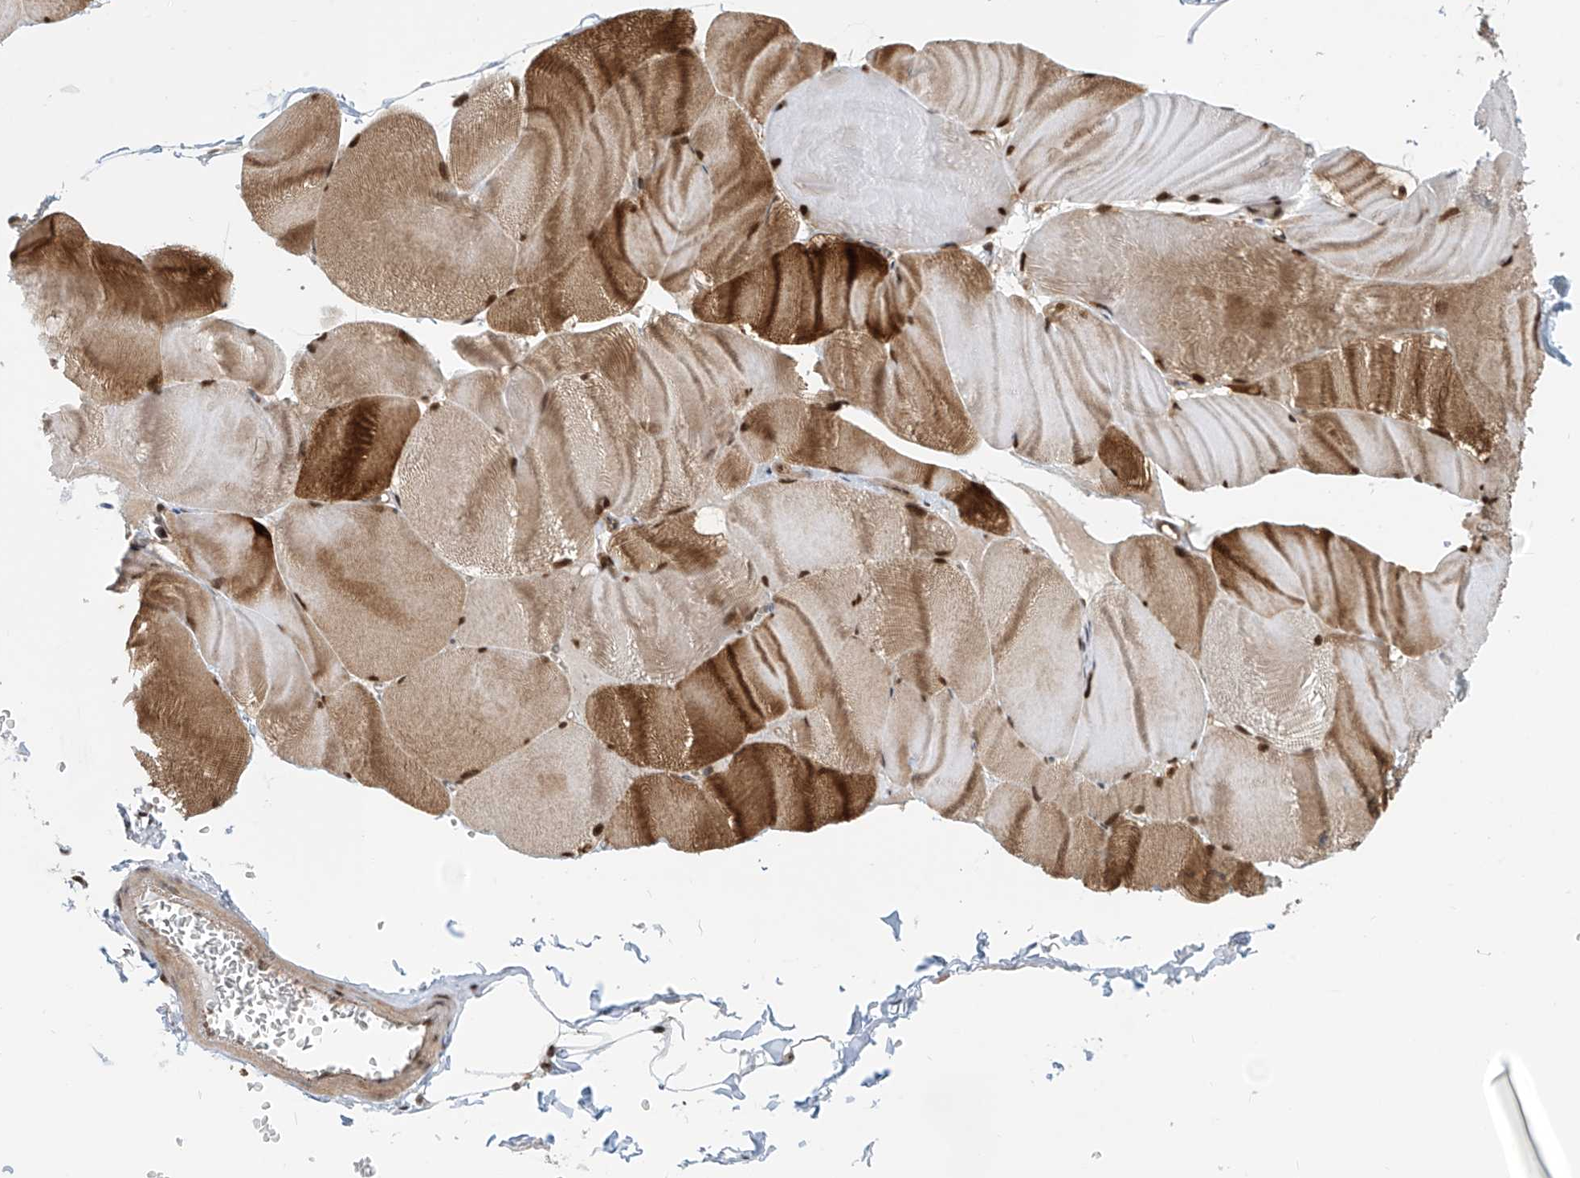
{"staining": {"intensity": "moderate", "quantity": ">75%", "location": "cytoplasmic/membranous,nuclear"}, "tissue": "skeletal muscle", "cell_type": "Myocytes", "image_type": "normal", "snomed": [{"axis": "morphology", "description": "Normal tissue, NOS"}, {"axis": "morphology", "description": "Basal cell carcinoma"}, {"axis": "topography", "description": "Skeletal muscle"}], "caption": "The immunohistochemical stain labels moderate cytoplasmic/membranous,nuclear expression in myocytes of normal skeletal muscle.", "gene": "LAGE3", "patient": {"sex": "female", "age": 64}}